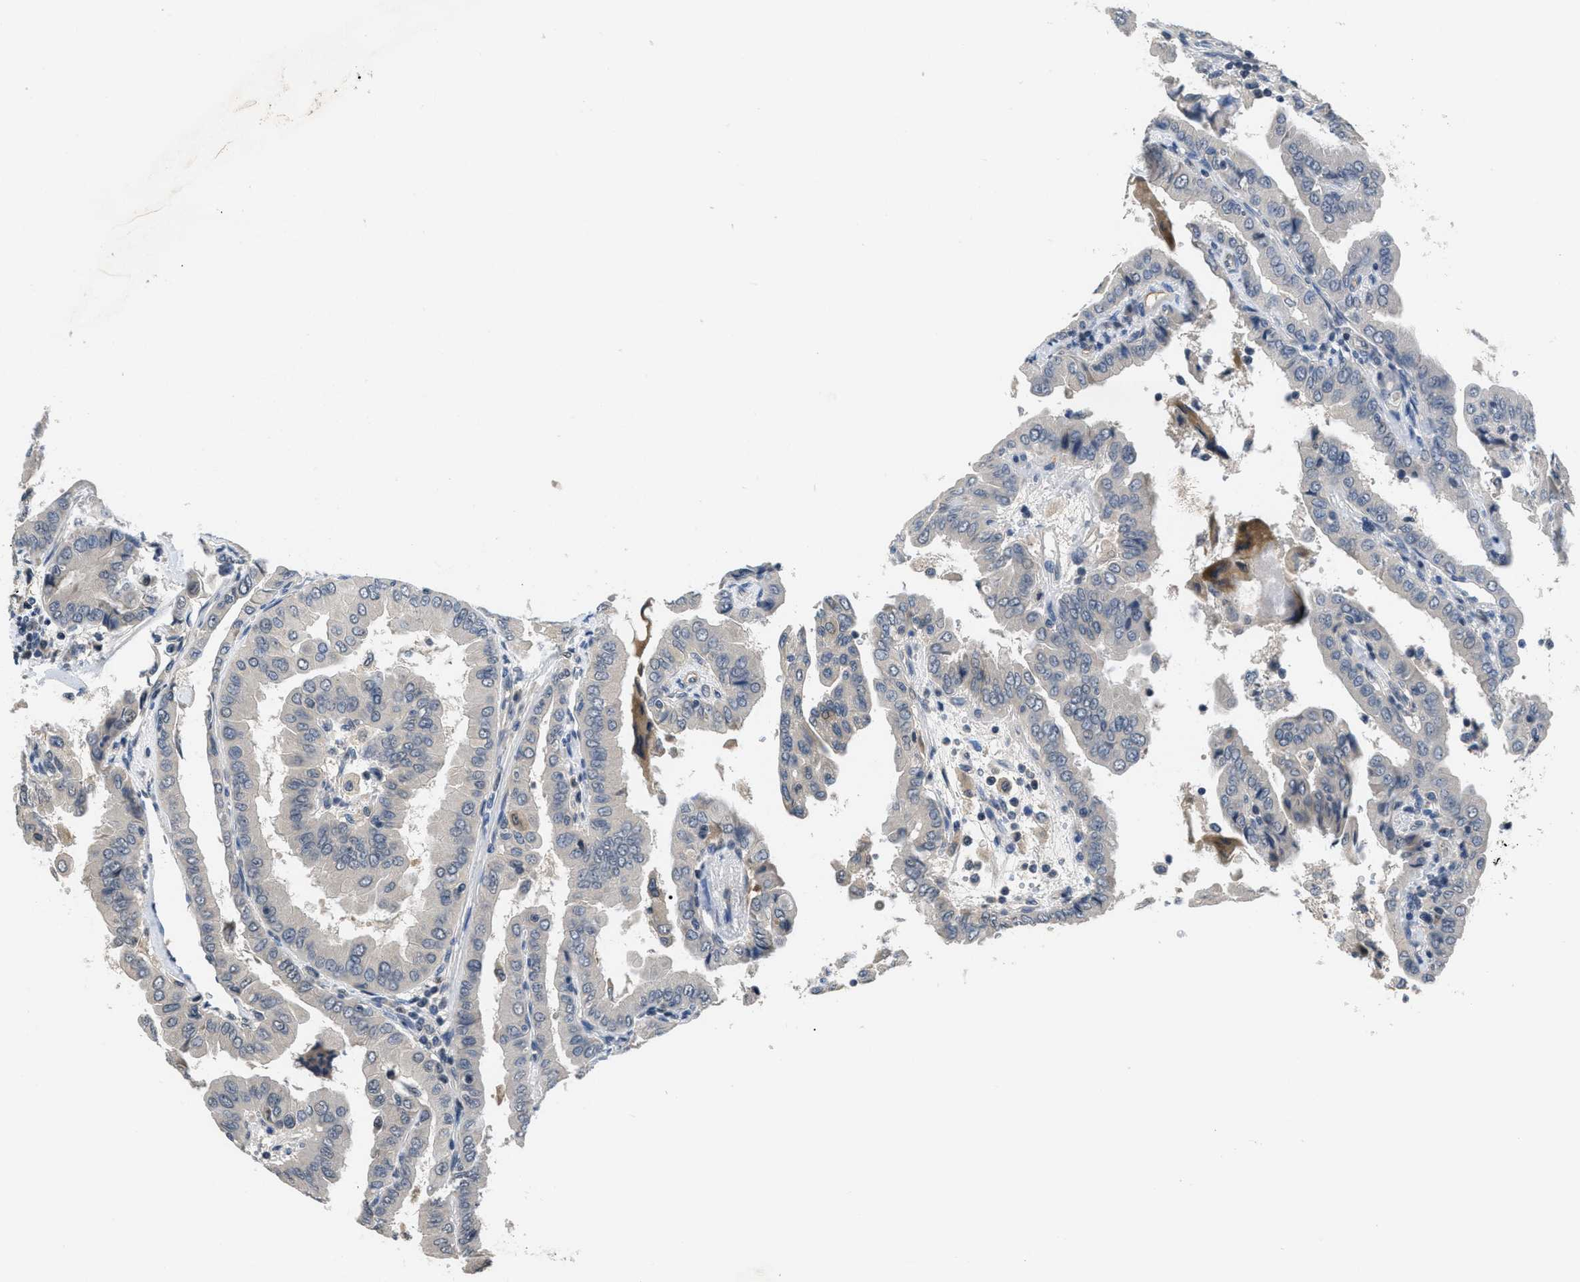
{"staining": {"intensity": "negative", "quantity": "none", "location": "none"}, "tissue": "thyroid cancer", "cell_type": "Tumor cells", "image_type": "cancer", "snomed": [{"axis": "morphology", "description": "Papillary adenocarcinoma, NOS"}, {"axis": "topography", "description": "Thyroid gland"}], "caption": "There is no significant positivity in tumor cells of thyroid cancer.", "gene": "ANGPT1", "patient": {"sex": "male", "age": 33}}